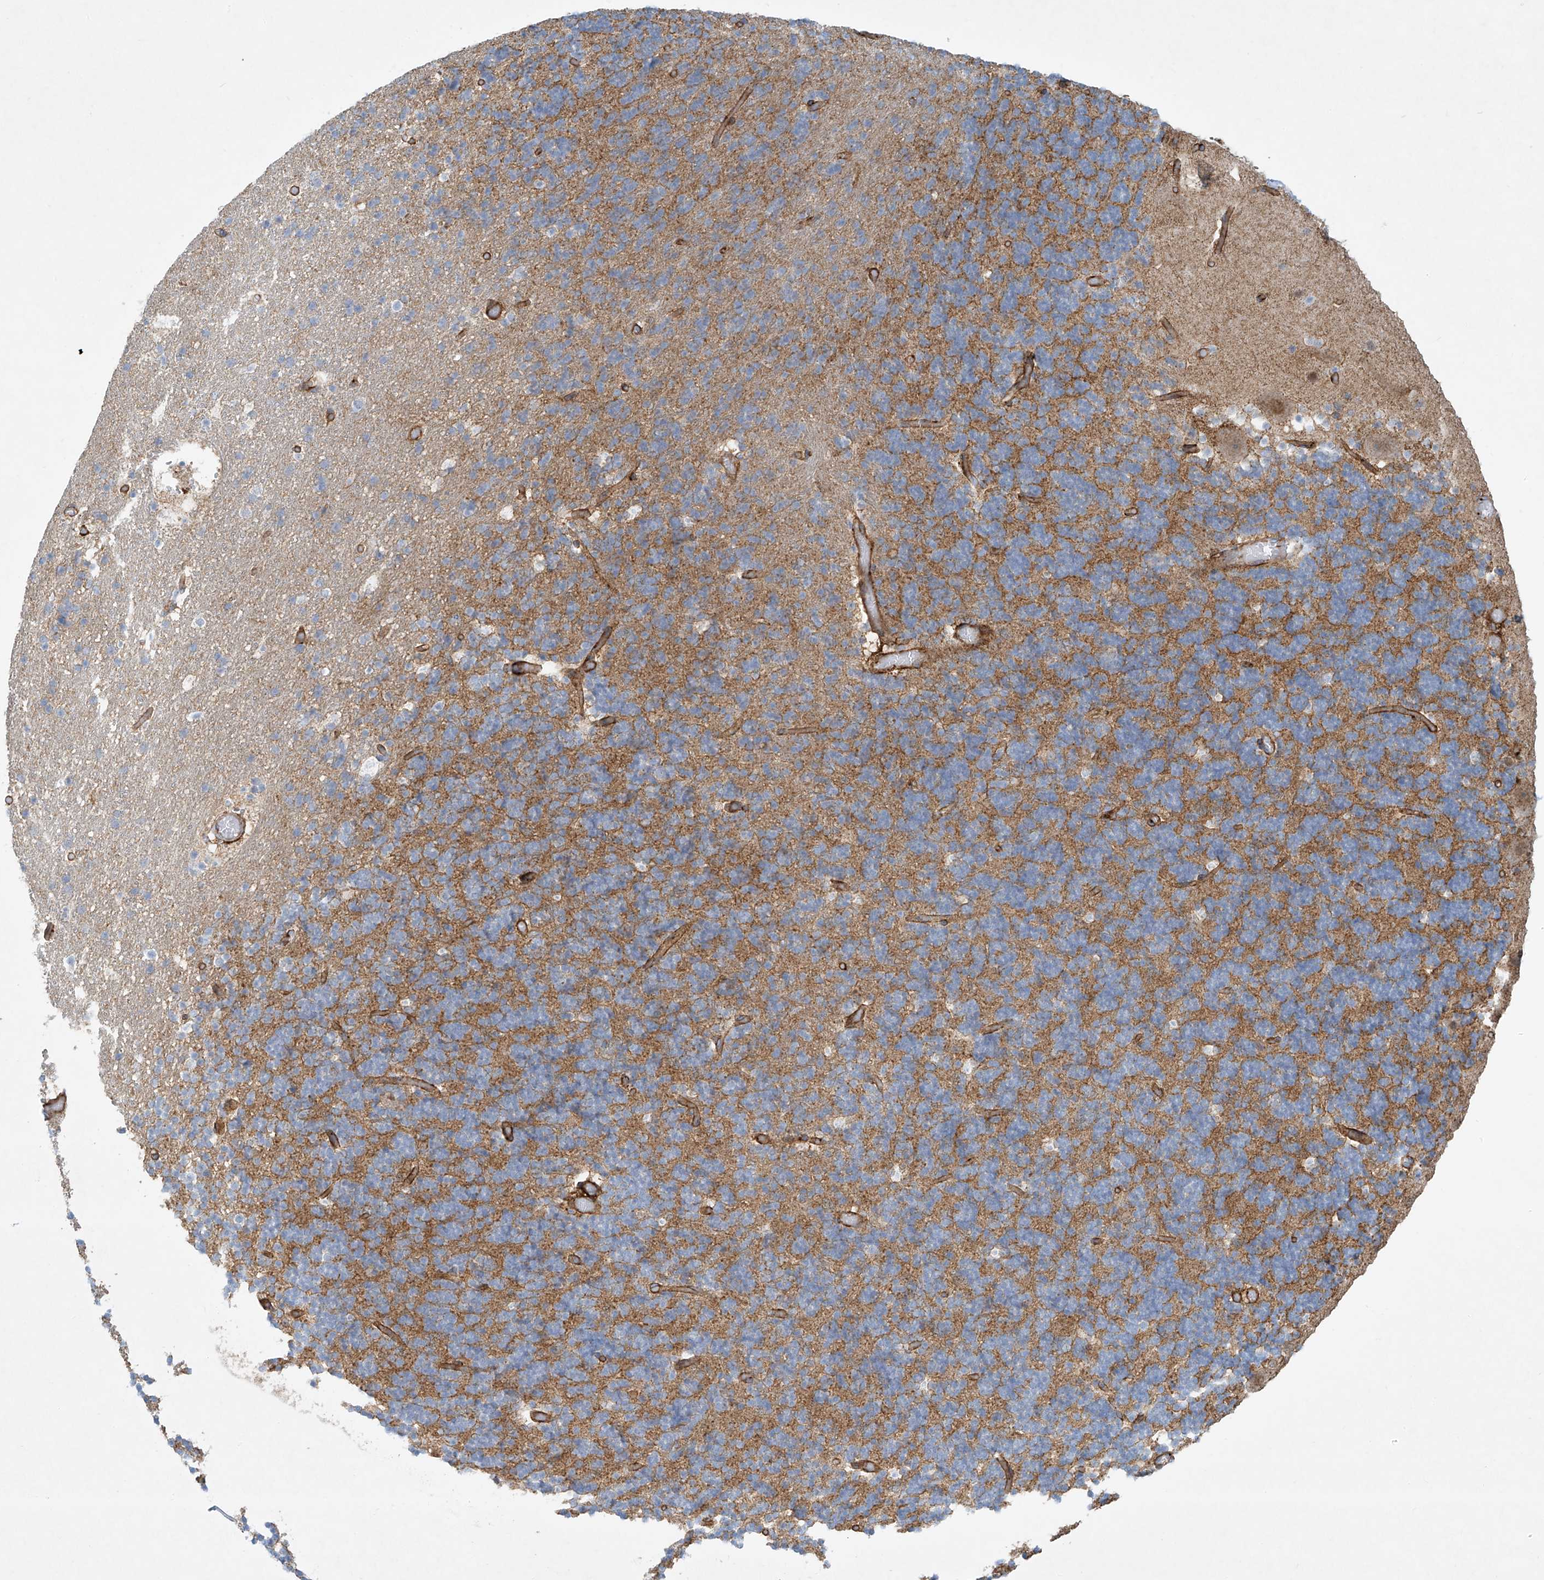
{"staining": {"intensity": "moderate", "quantity": ">75%", "location": "cytoplasmic/membranous"}, "tissue": "cerebellum", "cell_type": "Cells in granular layer", "image_type": "normal", "snomed": [{"axis": "morphology", "description": "Normal tissue, NOS"}, {"axis": "topography", "description": "Cerebellum"}], "caption": "This photomicrograph exhibits immunohistochemistry (IHC) staining of normal human cerebellum, with medium moderate cytoplasmic/membranous positivity in approximately >75% of cells in granular layer.", "gene": "VAMP5", "patient": {"sex": "male", "age": 57}}